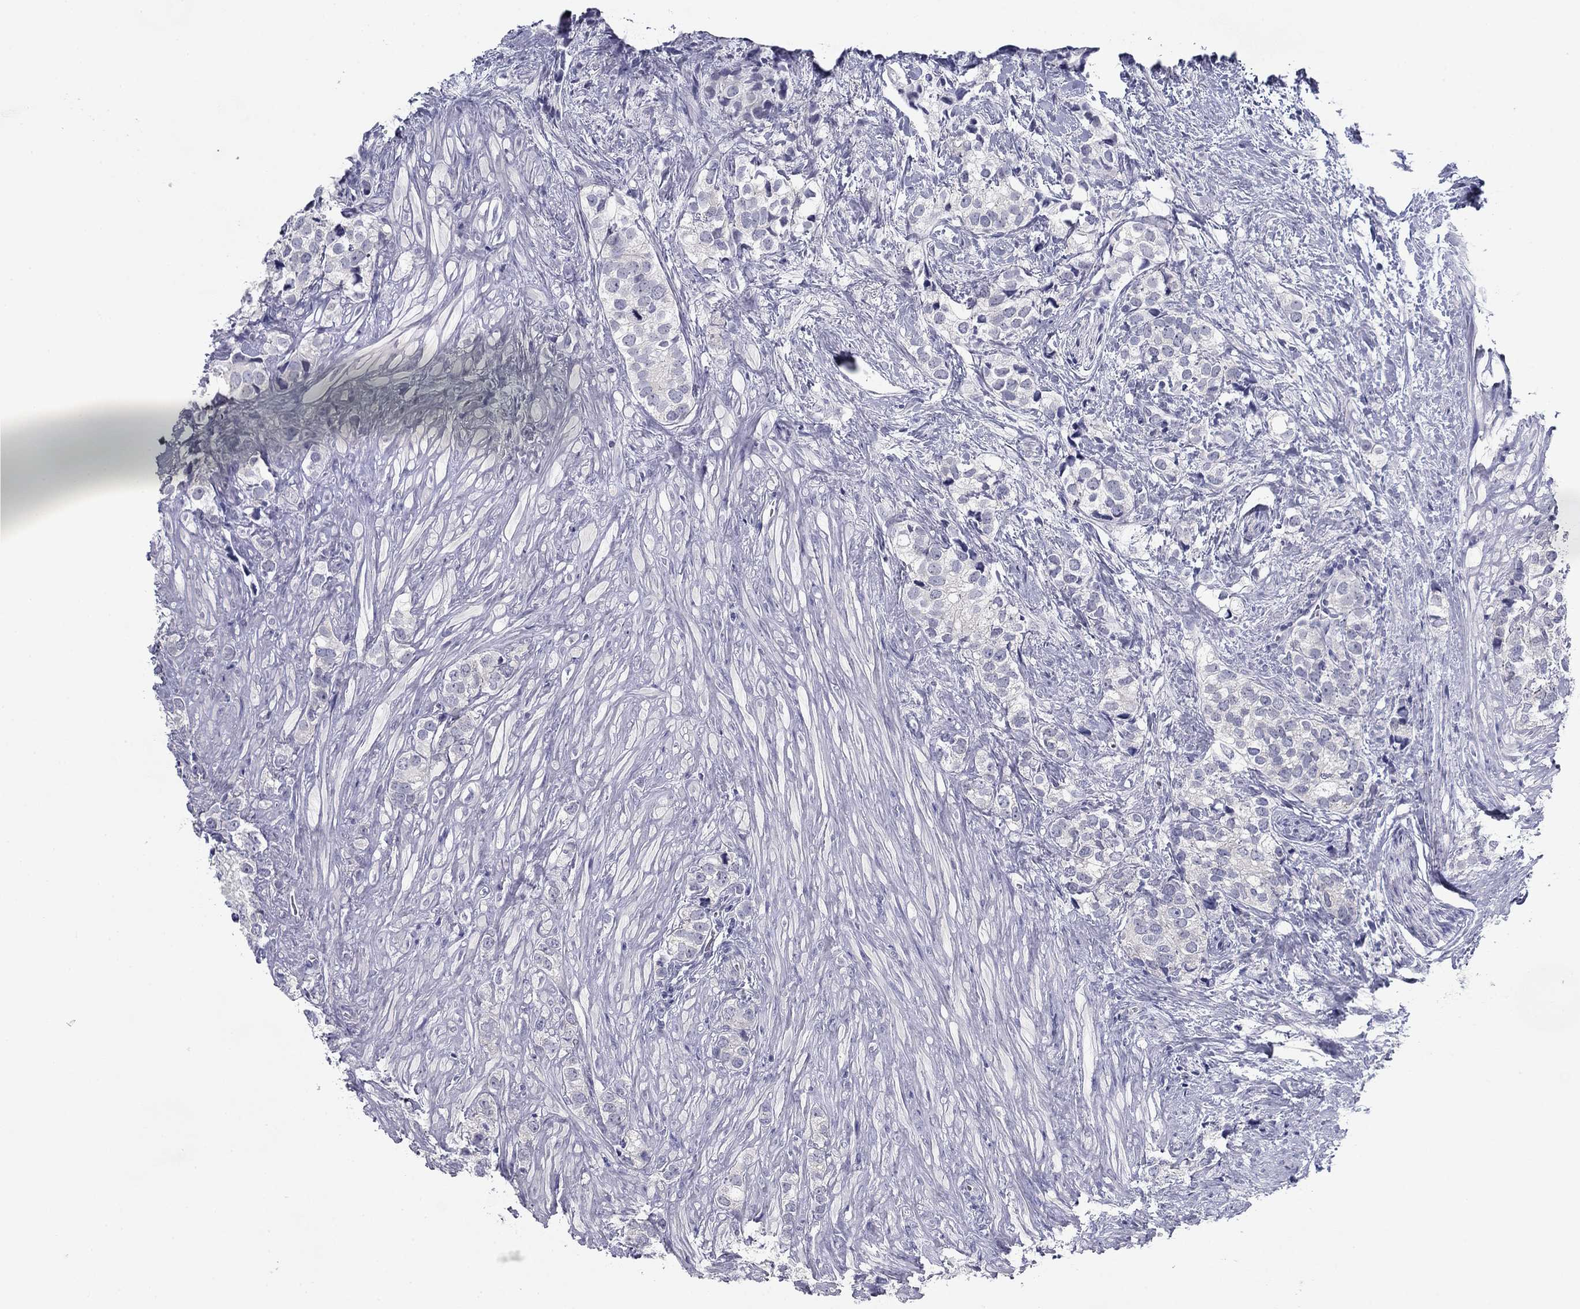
{"staining": {"intensity": "negative", "quantity": "none", "location": "none"}, "tissue": "prostate cancer", "cell_type": "Tumor cells", "image_type": "cancer", "snomed": [{"axis": "morphology", "description": "Adenocarcinoma, NOS"}, {"axis": "topography", "description": "Prostate and seminal vesicle, NOS"}], "caption": "IHC histopathology image of human prostate adenocarcinoma stained for a protein (brown), which displays no positivity in tumor cells.", "gene": "PLS1", "patient": {"sex": "male", "age": 63}}